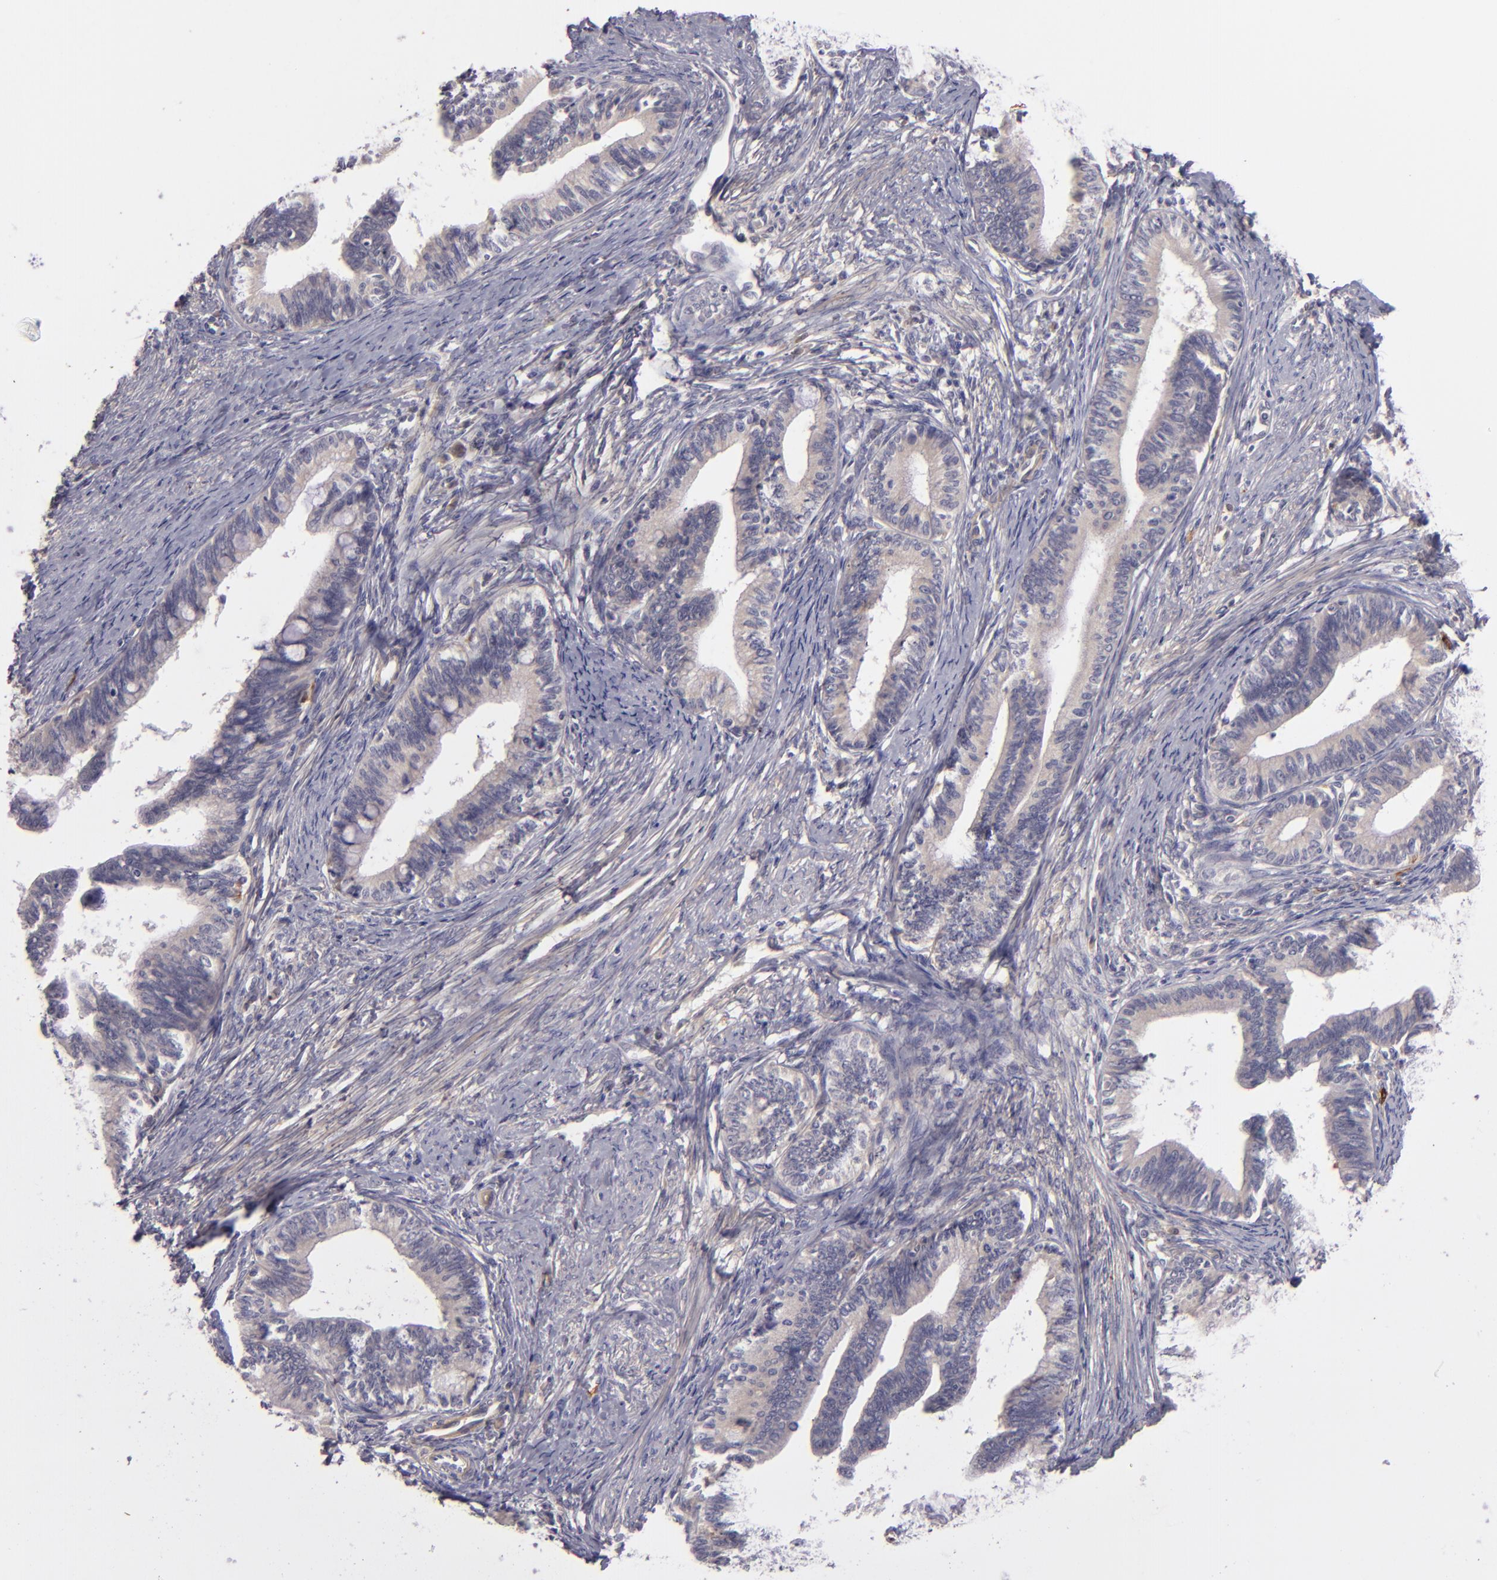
{"staining": {"intensity": "negative", "quantity": "none", "location": "none"}, "tissue": "cervical cancer", "cell_type": "Tumor cells", "image_type": "cancer", "snomed": [{"axis": "morphology", "description": "Adenocarcinoma, NOS"}, {"axis": "topography", "description": "Cervix"}], "caption": "The photomicrograph demonstrates no significant positivity in tumor cells of adenocarcinoma (cervical).", "gene": "CD83", "patient": {"sex": "female", "age": 36}}